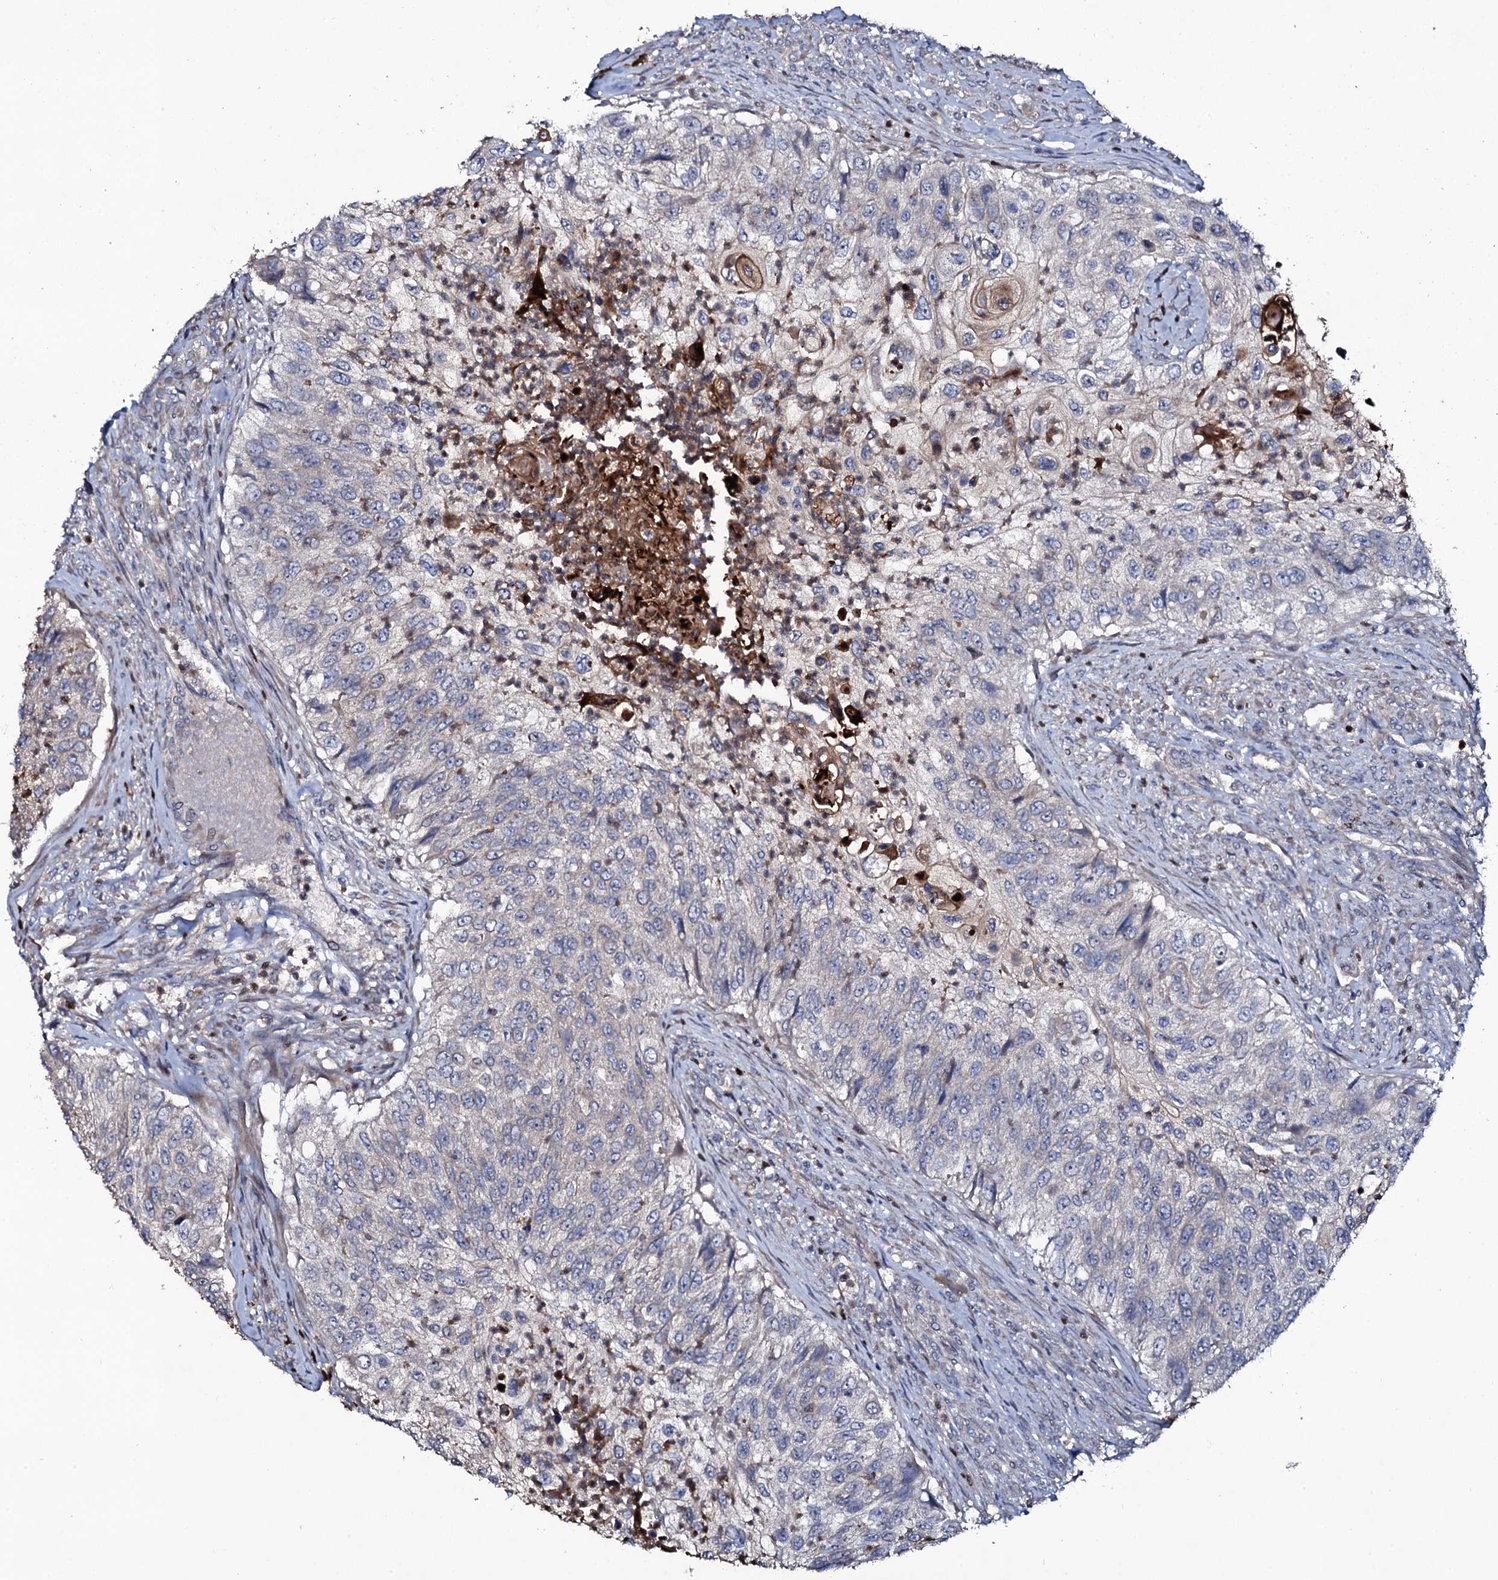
{"staining": {"intensity": "negative", "quantity": "none", "location": "none"}, "tissue": "urothelial cancer", "cell_type": "Tumor cells", "image_type": "cancer", "snomed": [{"axis": "morphology", "description": "Urothelial carcinoma, High grade"}, {"axis": "topography", "description": "Urinary bladder"}], "caption": "Immunohistochemistry image of neoplastic tissue: human high-grade urothelial carcinoma stained with DAB exhibits no significant protein staining in tumor cells. (IHC, brightfield microscopy, high magnification).", "gene": "COG6", "patient": {"sex": "female", "age": 60}}